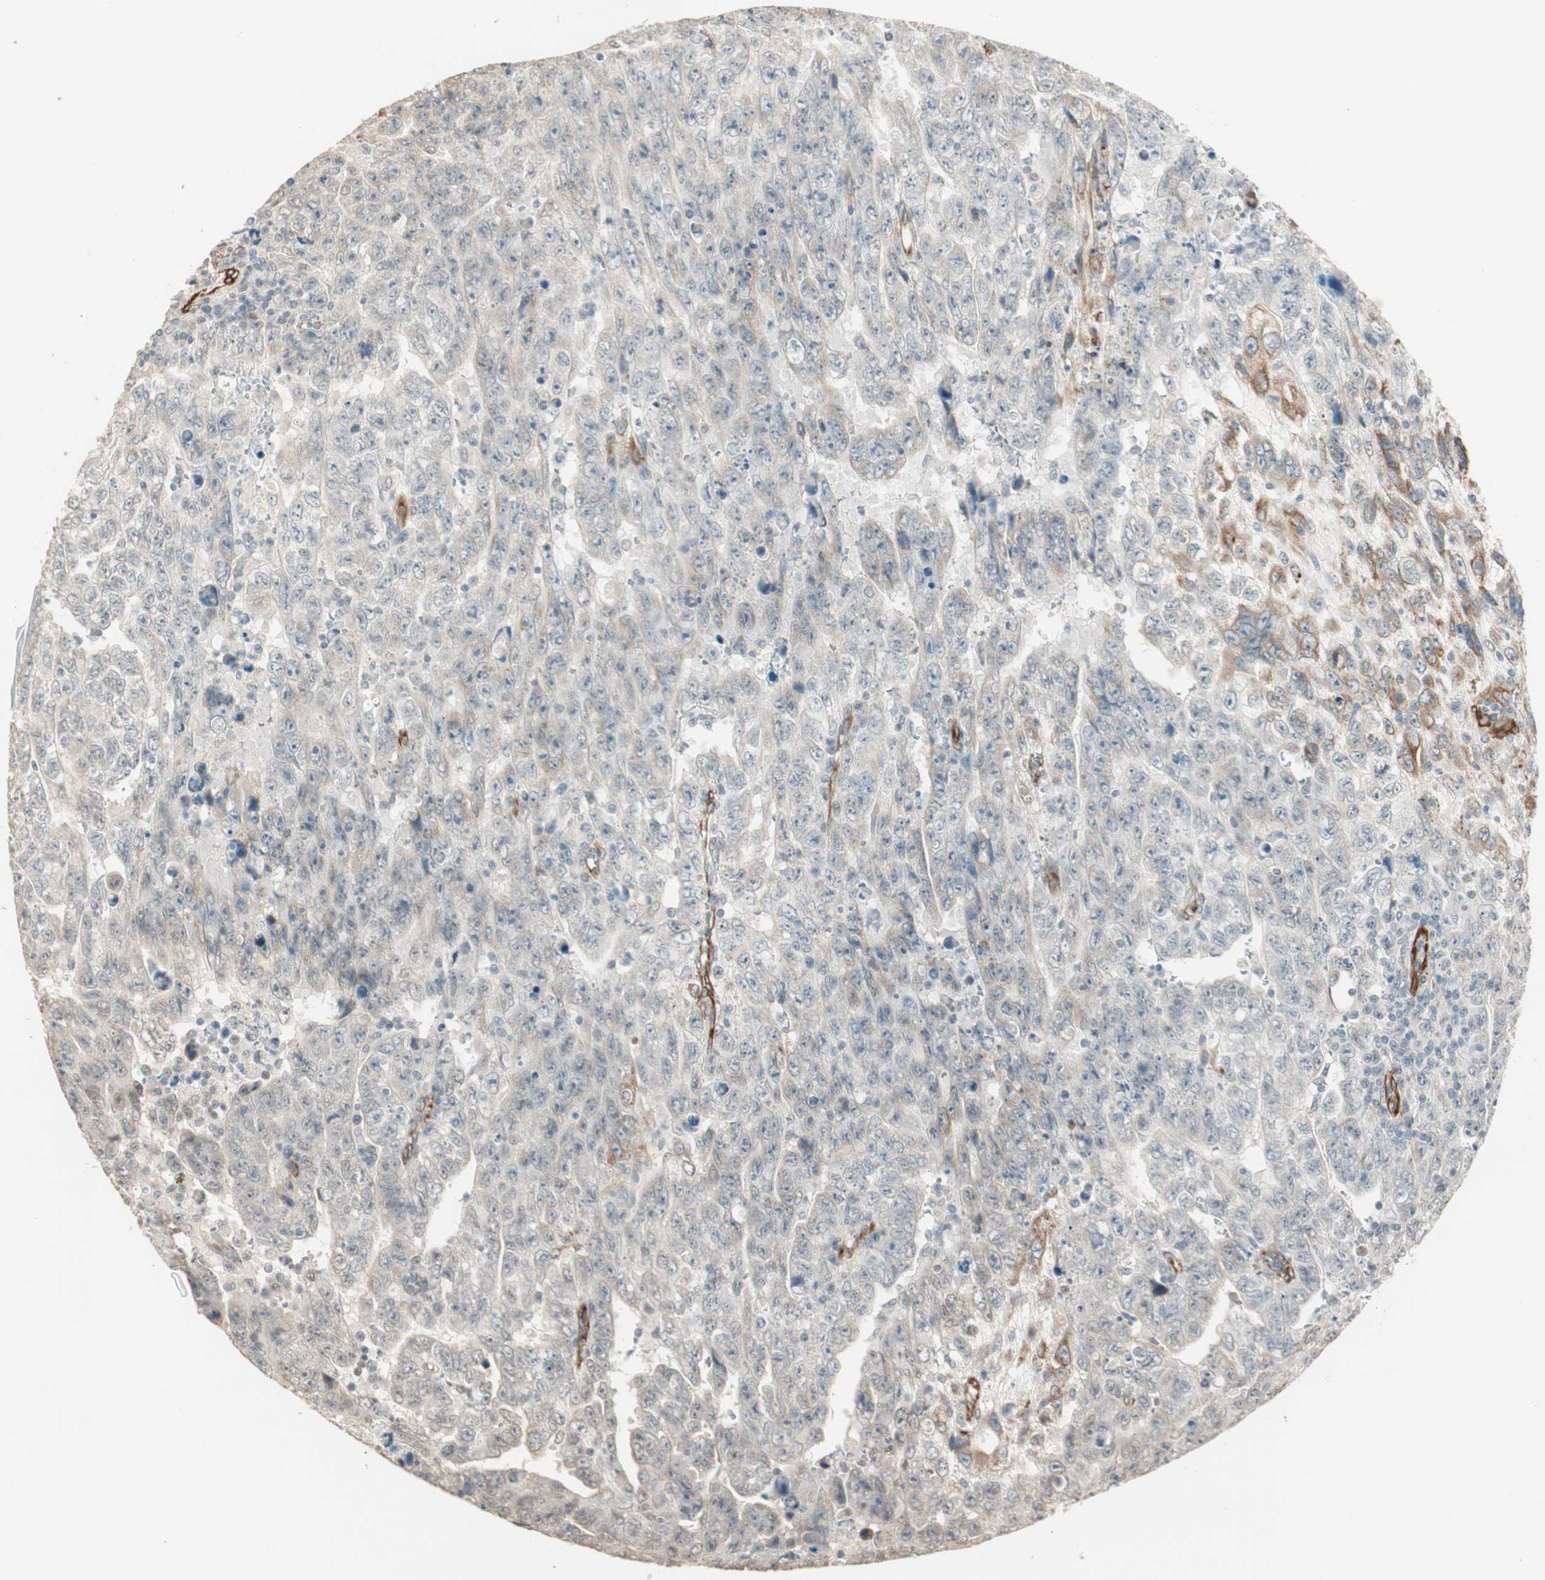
{"staining": {"intensity": "weak", "quantity": "25%-75%", "location": "cytoplasmic/membranous"}, "tissue": "testis cancer", "cell_type": "Tumor cells", "image_type": "cancer", "snomed": [{"axis": "morphology", "description": "Carcinoma, Embryonal, NOS"}, {"axis": "topography", "description": "Testis"}], "caption": "Protein staining of testis cancer tissue shows weak cytoplasmic/membranous positivity in about 25%-75% of tumor cells.", "gene": "TASOR", "patient": {"sex": "male", "age": 28}}